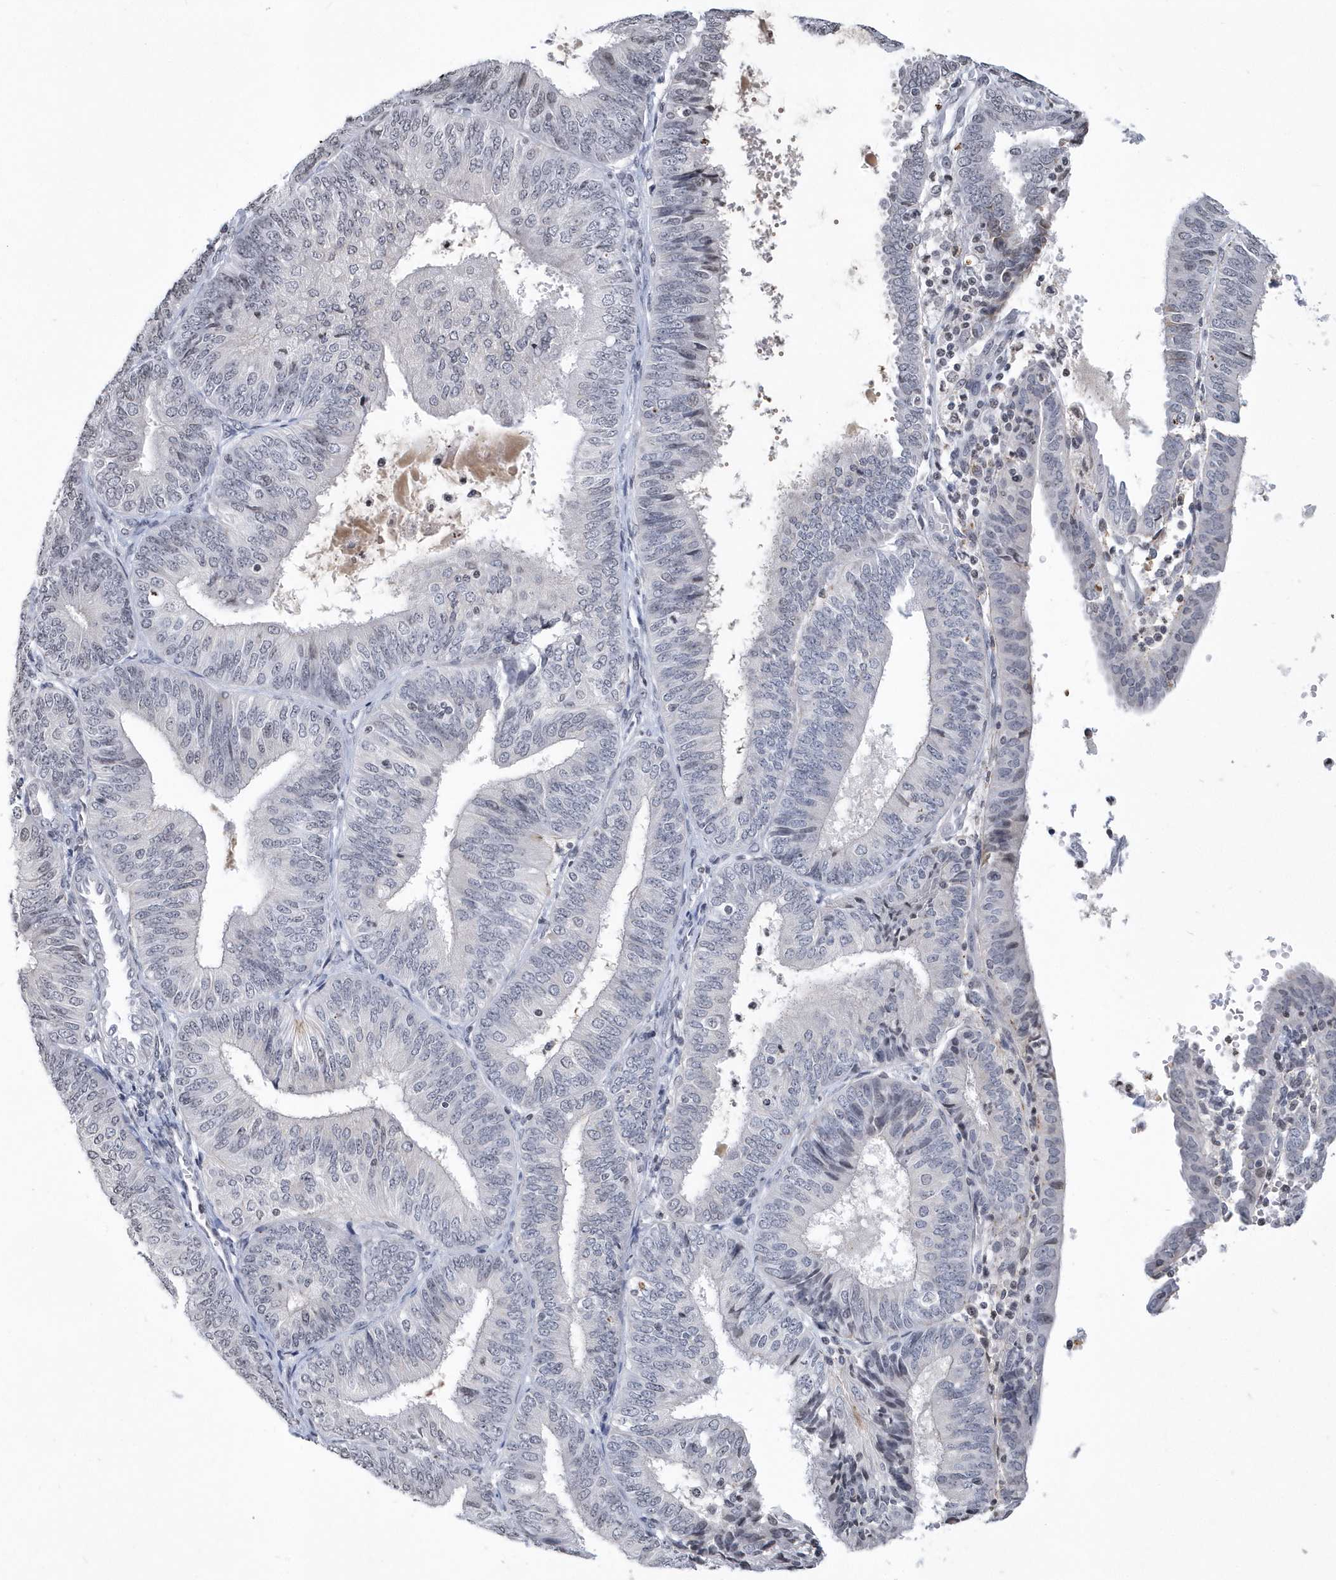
{"staining": {"intensity": "negative", "quantity": "none", "location": "none"}, "tissue": "endometrial cancer", "cell_type": "Tumor cells", "image_type": "cancer", "snomed": [{"axis": "morphology", "description": "Adenocarcinoma, NOS"}, {"axis": "topography", "description": "Endometrium"}], "caption": "The photomicrograph displays no significant staining in tumor cells of endometrial cancer.", "gene": "VWA5B2", "patient": {"sex": "female", "age": 58}}